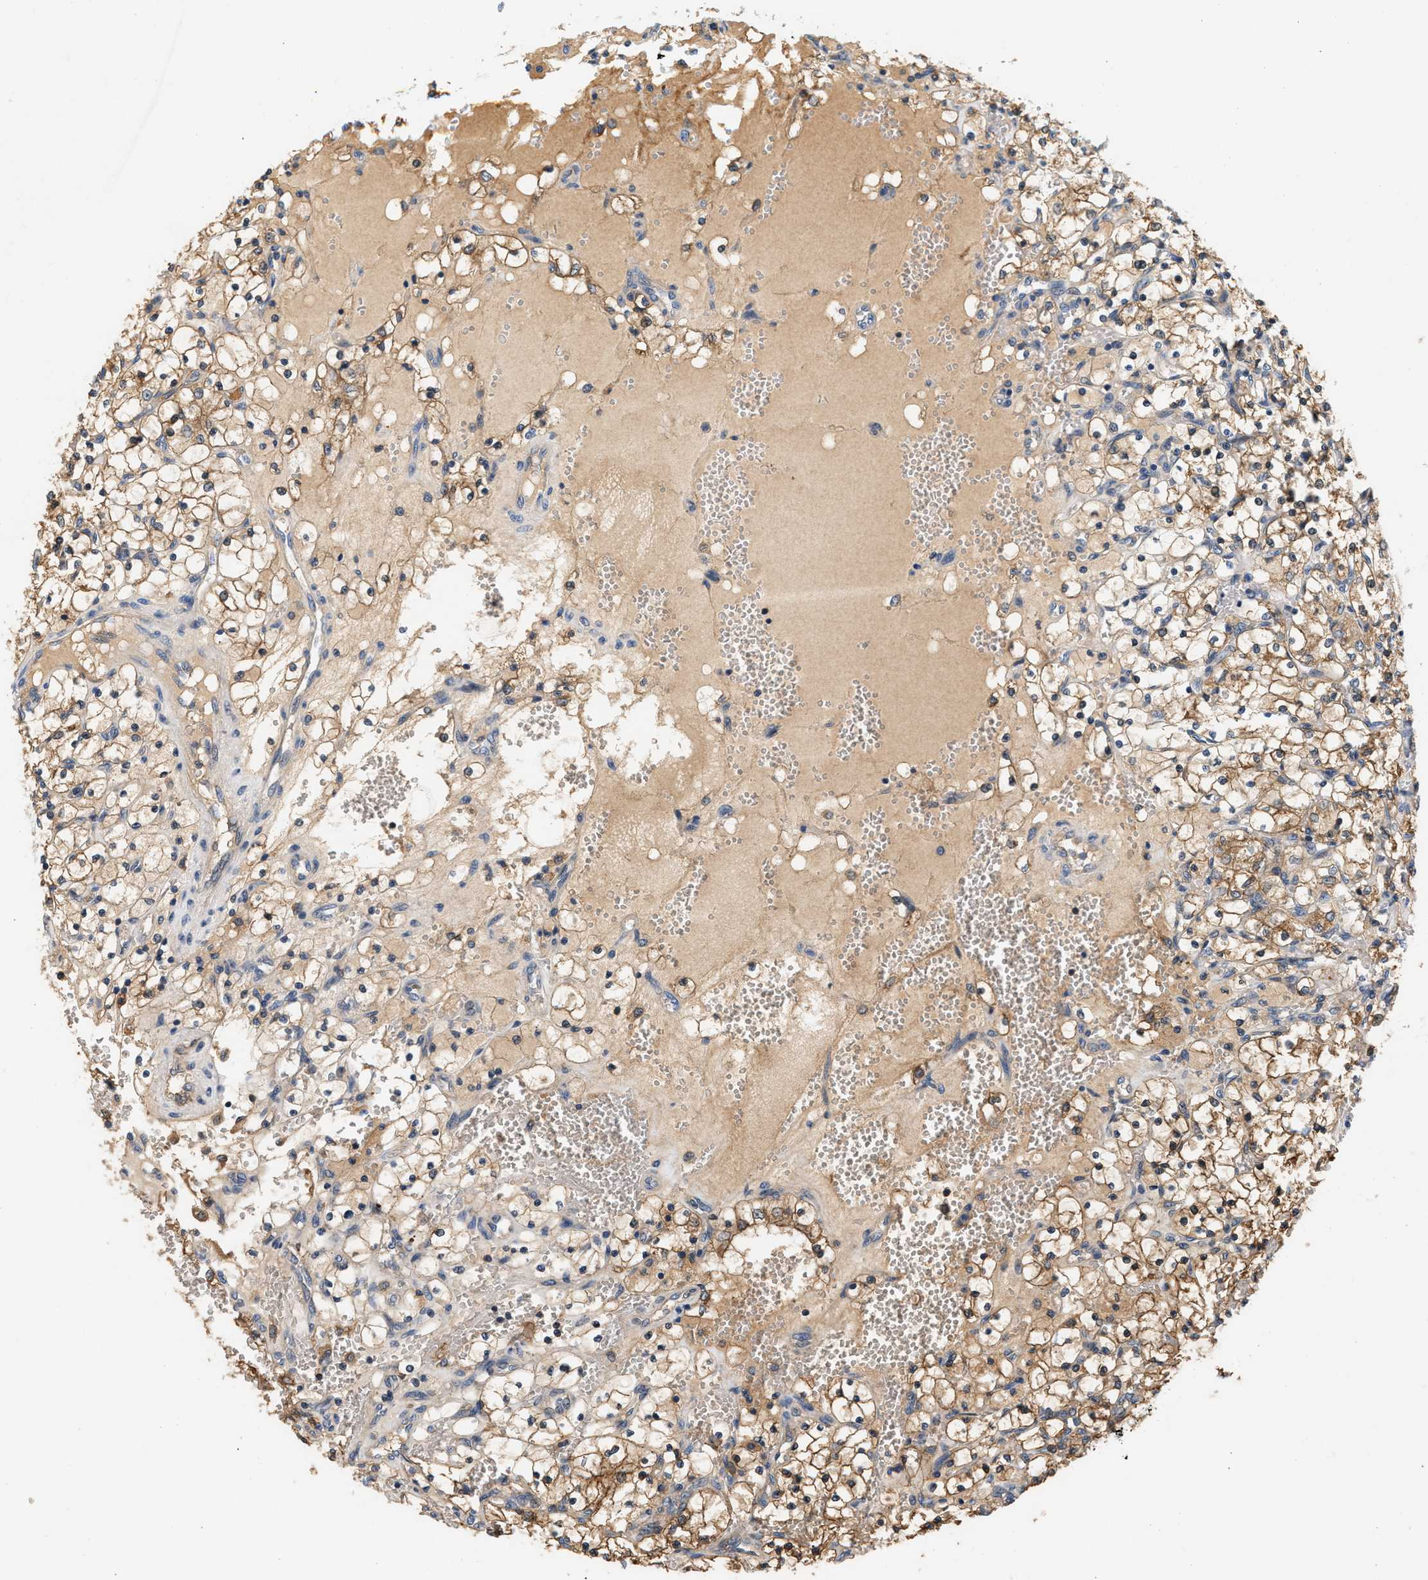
{"staining": {"intensity": "moderate", "quantity": ">75%", "location": "cytoplasmic/membranous"}, "tissue": "renal cancer", "cell_type": "Tumor cells", "image_type": "cancer", "snomed": [{"axis": "morphology", "description": "Adenocarcinoma, NOS"}, {"axis": "topography", "description": "Kidney"}], "caption": "High-power microscopy captured an immunohistochemistry (IHC) photomicrograph of renal cancer, revealing moderate cytoplasmic/membranous positivity in about >75% of tumor cells.", "gene": "FAM78A", "patient": {"sex": "female", "age": 69}}